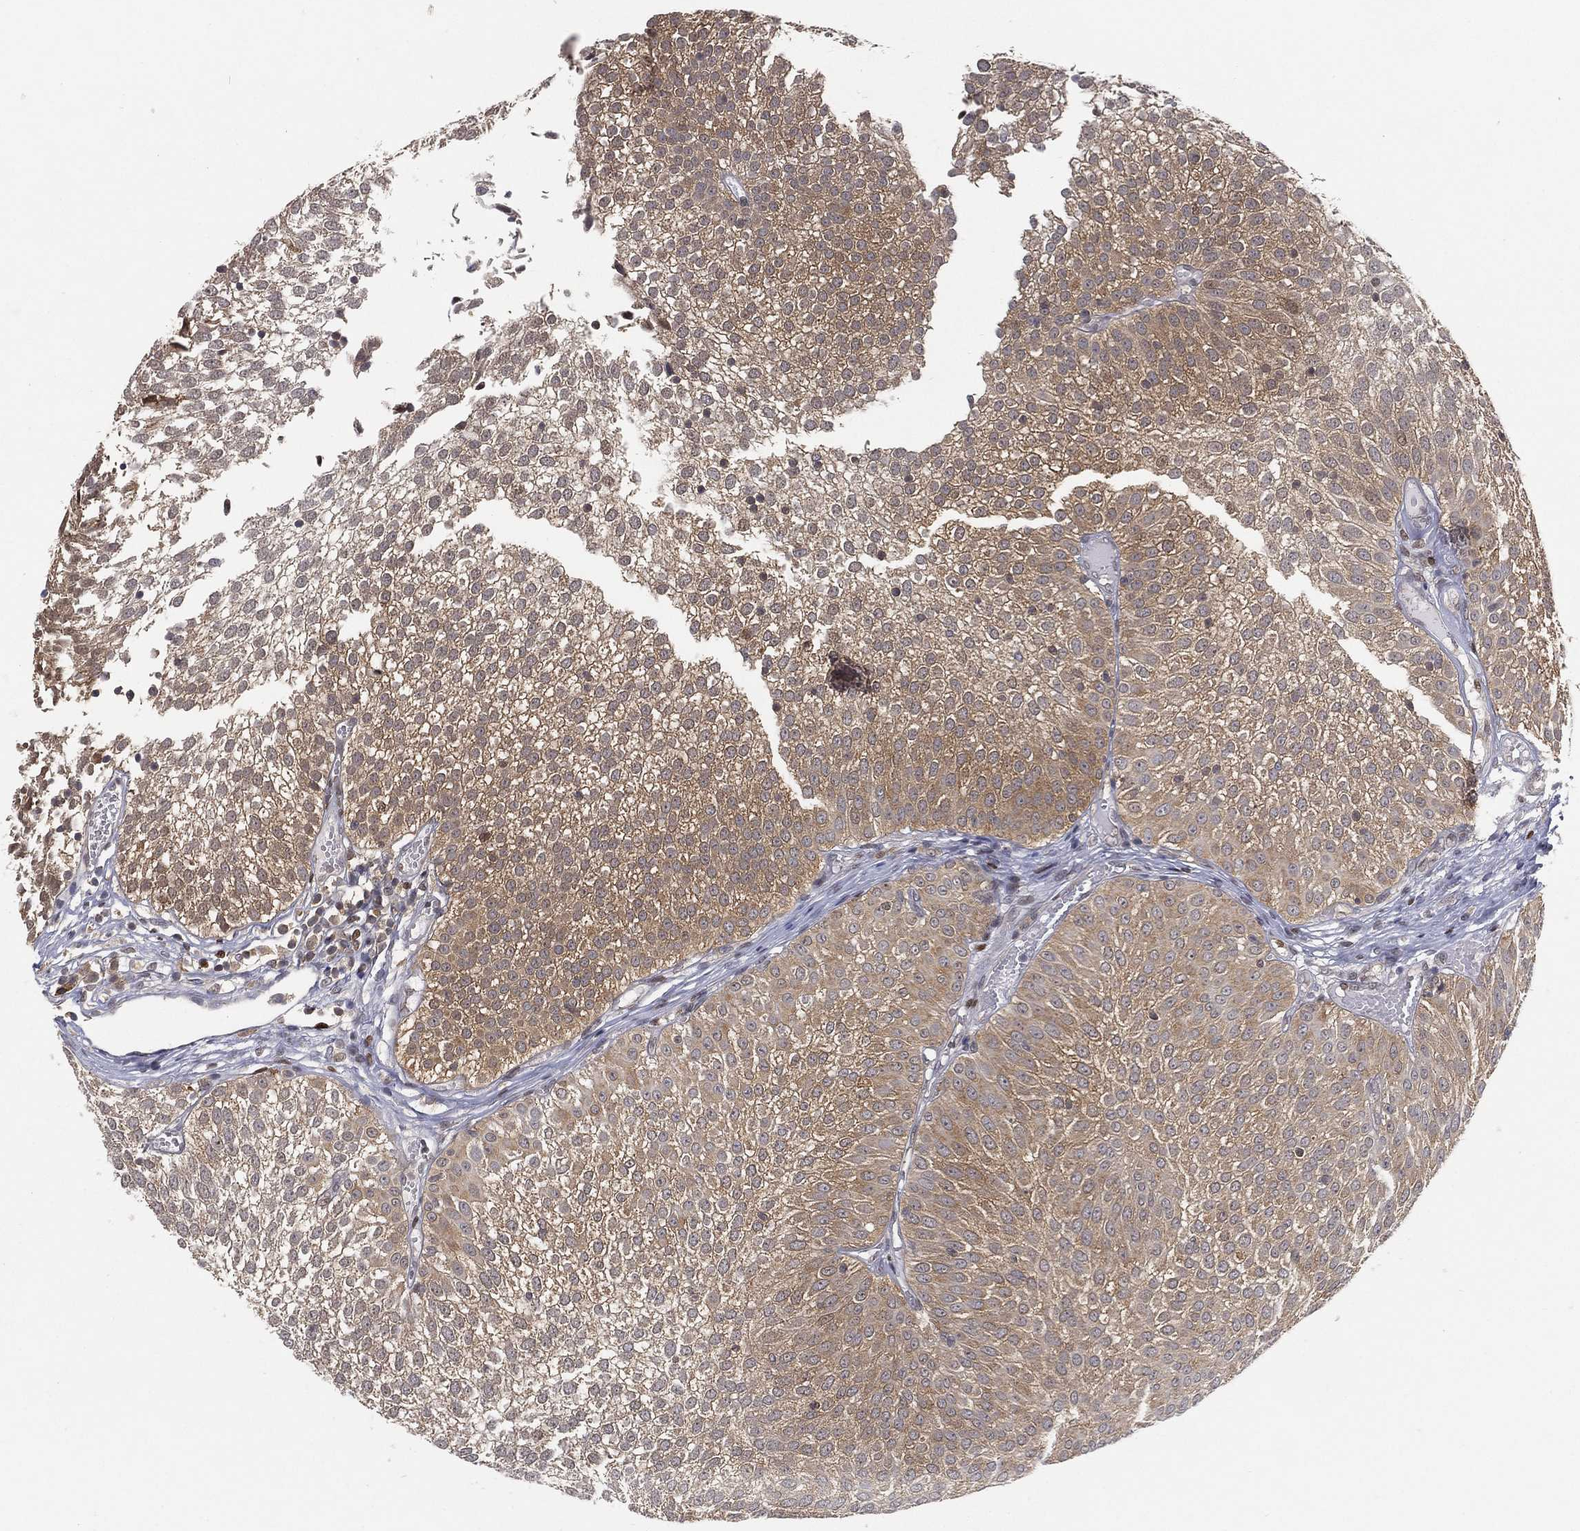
{"staining": {"intensity": "weak", "quantity": ">75%", "location": "cytoplasmic/membranous"}, "tissue": "urothelial cancer", "cell_type": "Tumor cells", "image_type": "cancer", "snomed": [{"axis": "morphology", "description": "Urothelial carcinoma, Low grade"}, {"axis": "topography", "description": "Urinary bladder"}], "caption": "The image exhibits a brown stain indicating the presence of a protein in the cytoplasmic/membranous of tumor cells in low-grade urothelial carcinoma.", "gene": "TMTC4", "patient": {"sex": "male", "age": 52}}